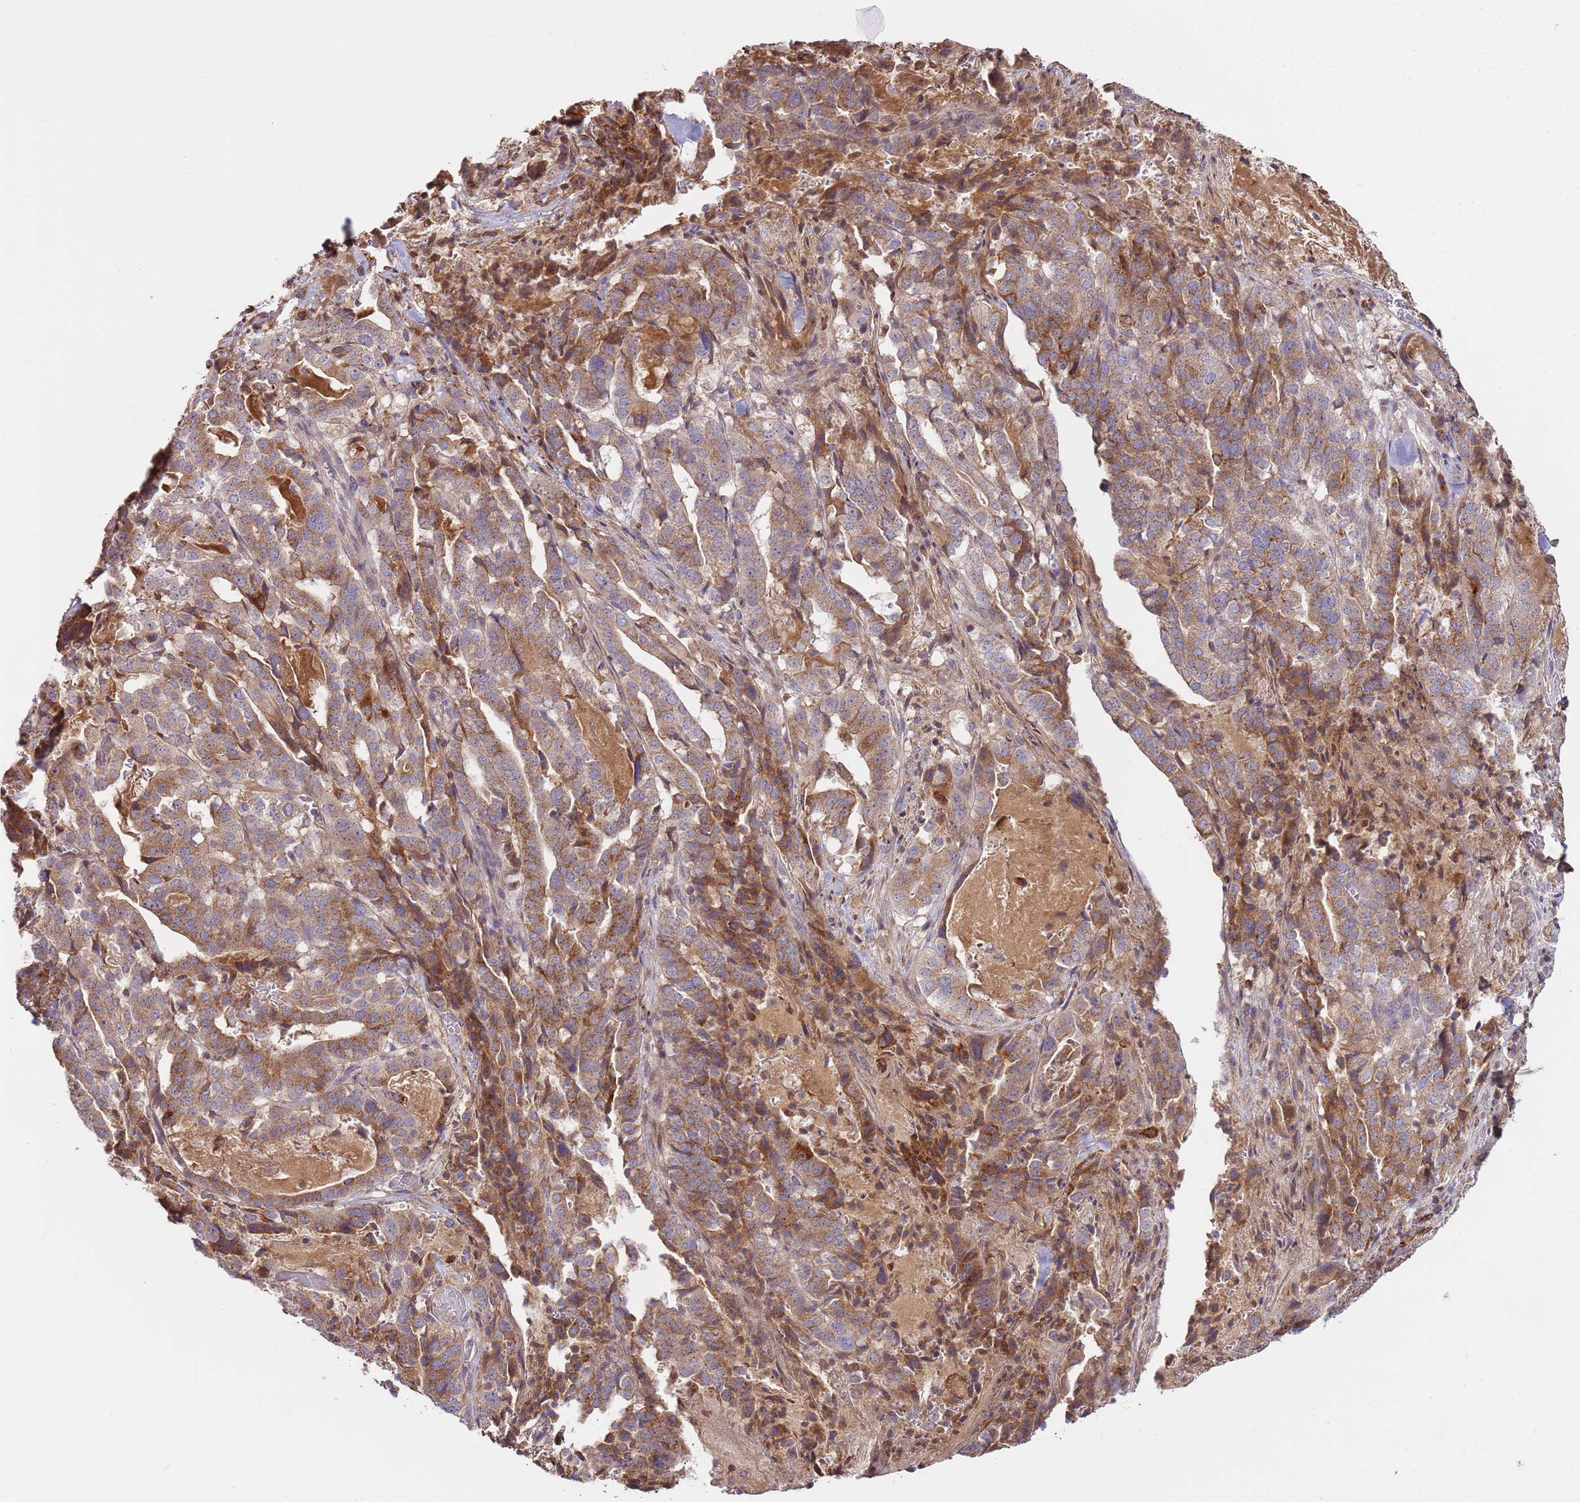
{"staining": {"intensity": "moderate", "quantity": ">75%", "location": "cytoplasmic/membranous"}, "tissue": "stomach cancer", "cell_type": "Tumor cells", "image_type": "cancer", "snomed": [{"axis": "morphology", "description": "Adenocarcinoma, NOS"}, {"axis": "topography", "description": "Stomach"}], "caption": "A medium amount of moderate cytoplasmic/membranous positivity is seen in approximately >75% of tumor cells in adenocarcinoma (stomach) tissue.", "gene": "ZNF624", "patient": {"sex": "male", "age": 48}}